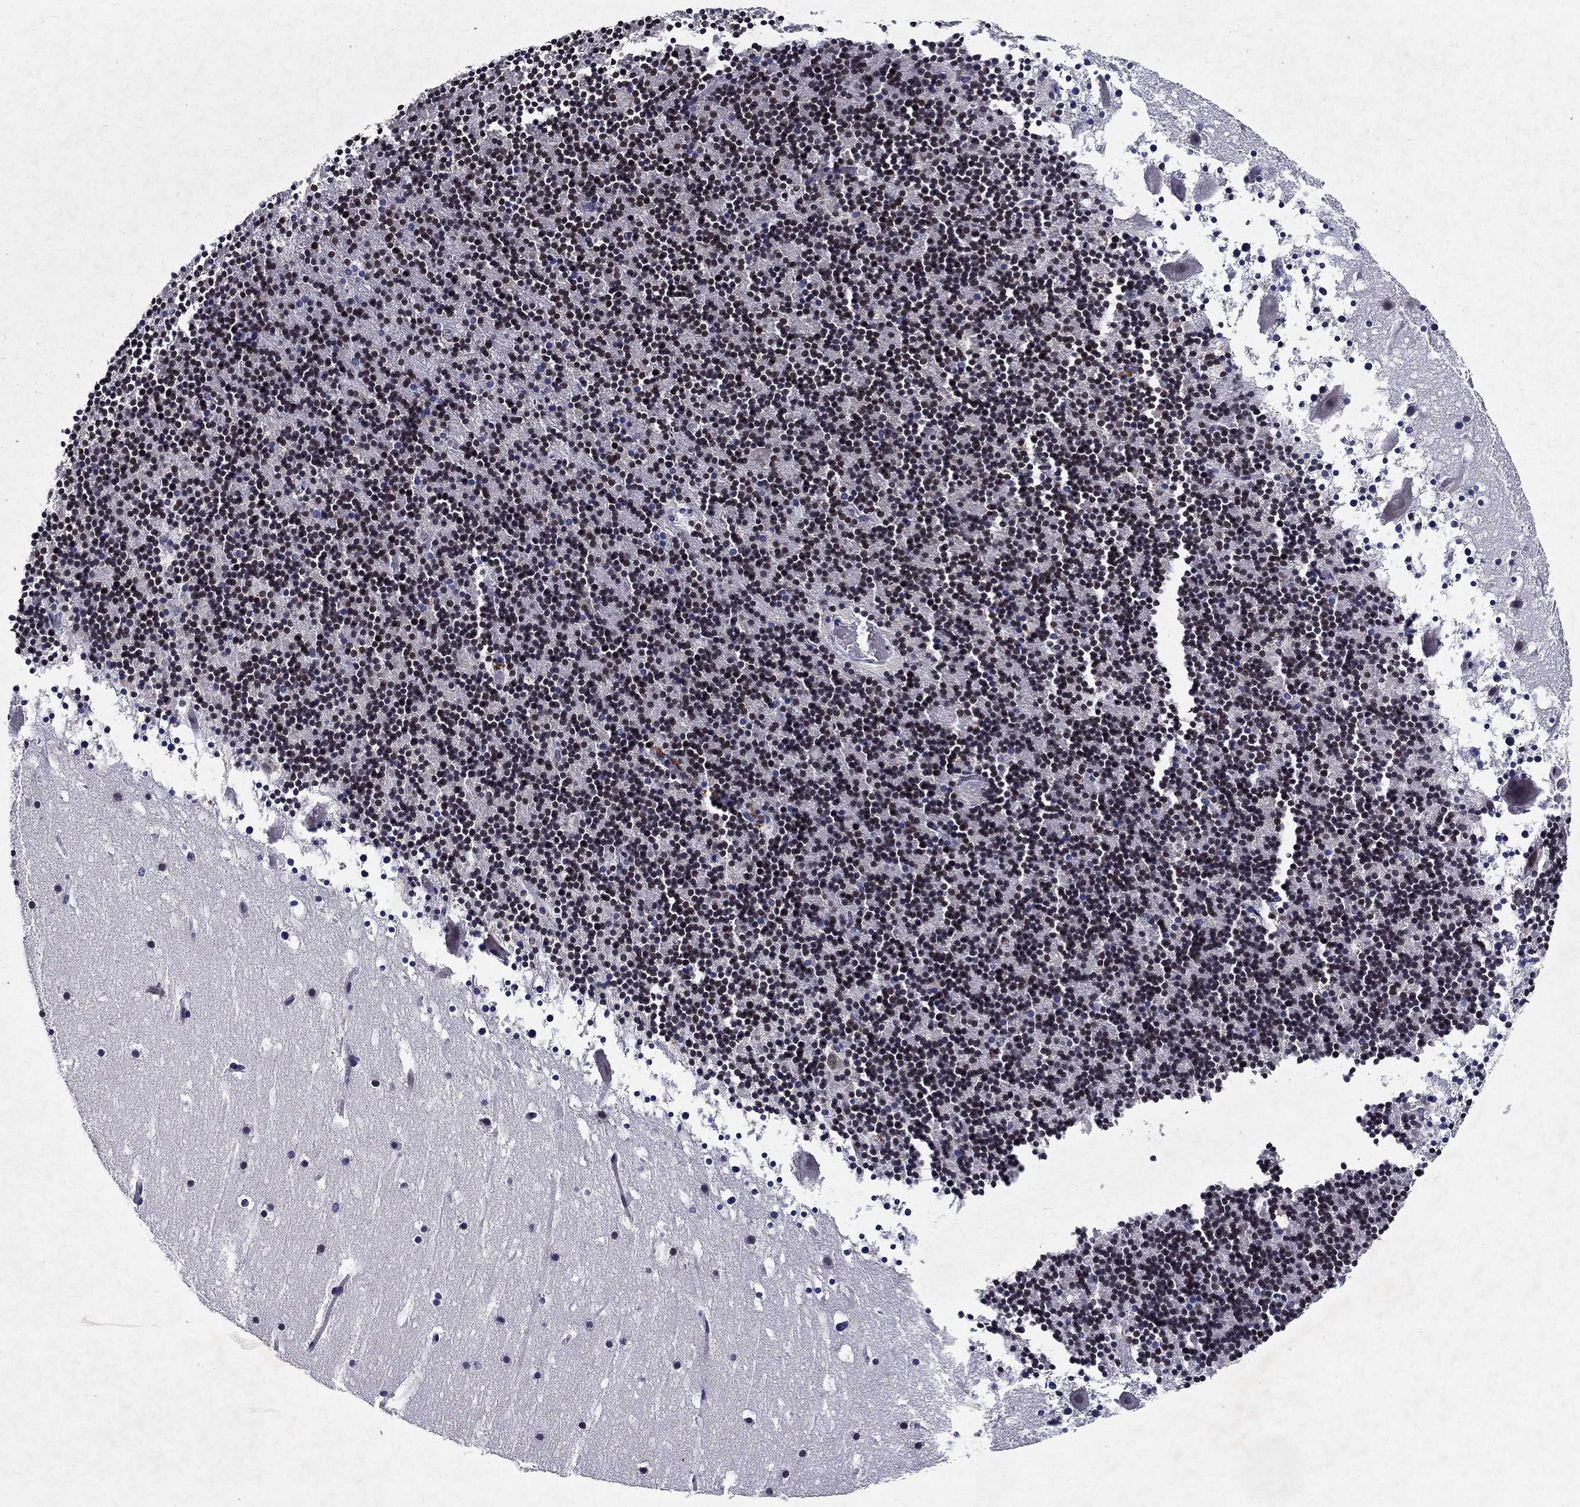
{"staining": {"intensity": "strong", "quantity": "25%-75%", "location": "nuclear"}, "tissue": "cerebellum", "cell_type": "Cells in granular layer", "image_type": "normal", "snomed": [{"axis": "morphology", "description": "Normal tissue, NOS"}, {"axis": "topography", "description": "Cerebellum"}], "caption": "A micrograph showing strong nuclear expression in about 25%-75% of cells in granular layer in normal cerebellum, as visualized by brown immunohistochemical staining.", "gene": "RBFOX1", "patient": {"sex": "male", "age": 37}}